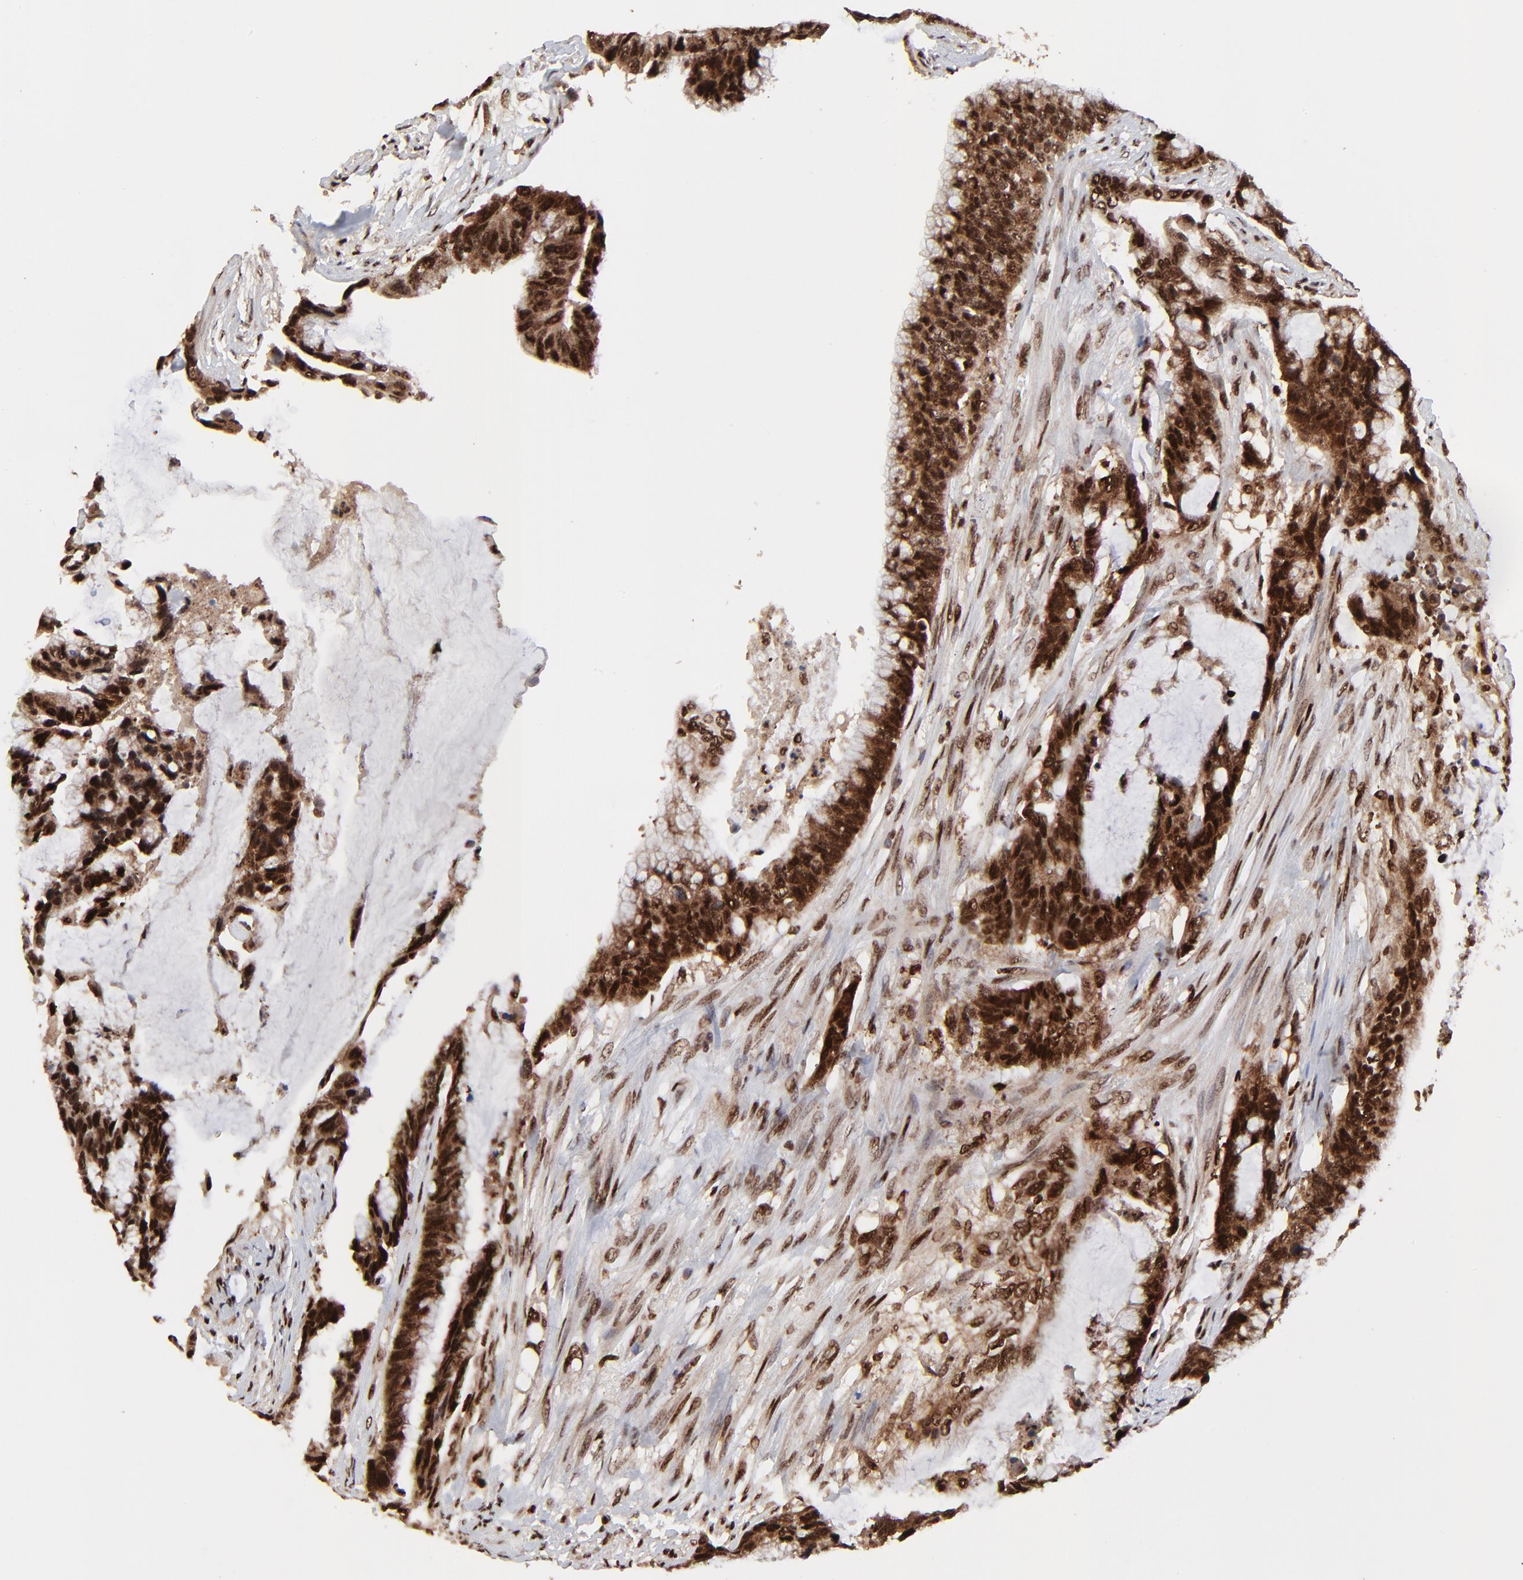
{"staining": {"intensity": "strong", "quantity": ">75%", "location": "cytoplasmic/membranous,nuclear"}, "tissue": "colorectal cancer", "cell_type": "Tumor cells", "image_type": "cancer", "snomed": [{"axis": "morphology", "description": "Adenocarcinoma, NOS"}, {"axis": "topography", "description": "Rectum"}], "caption": "Strong cytoplasmic/membranous and nuclear positivity is identified in approximately >75% of tumor cells in colorectal cancer (adenocarcinoma).", "gene": "RBM22", "patient": {"sex": "female", "age": 59}}